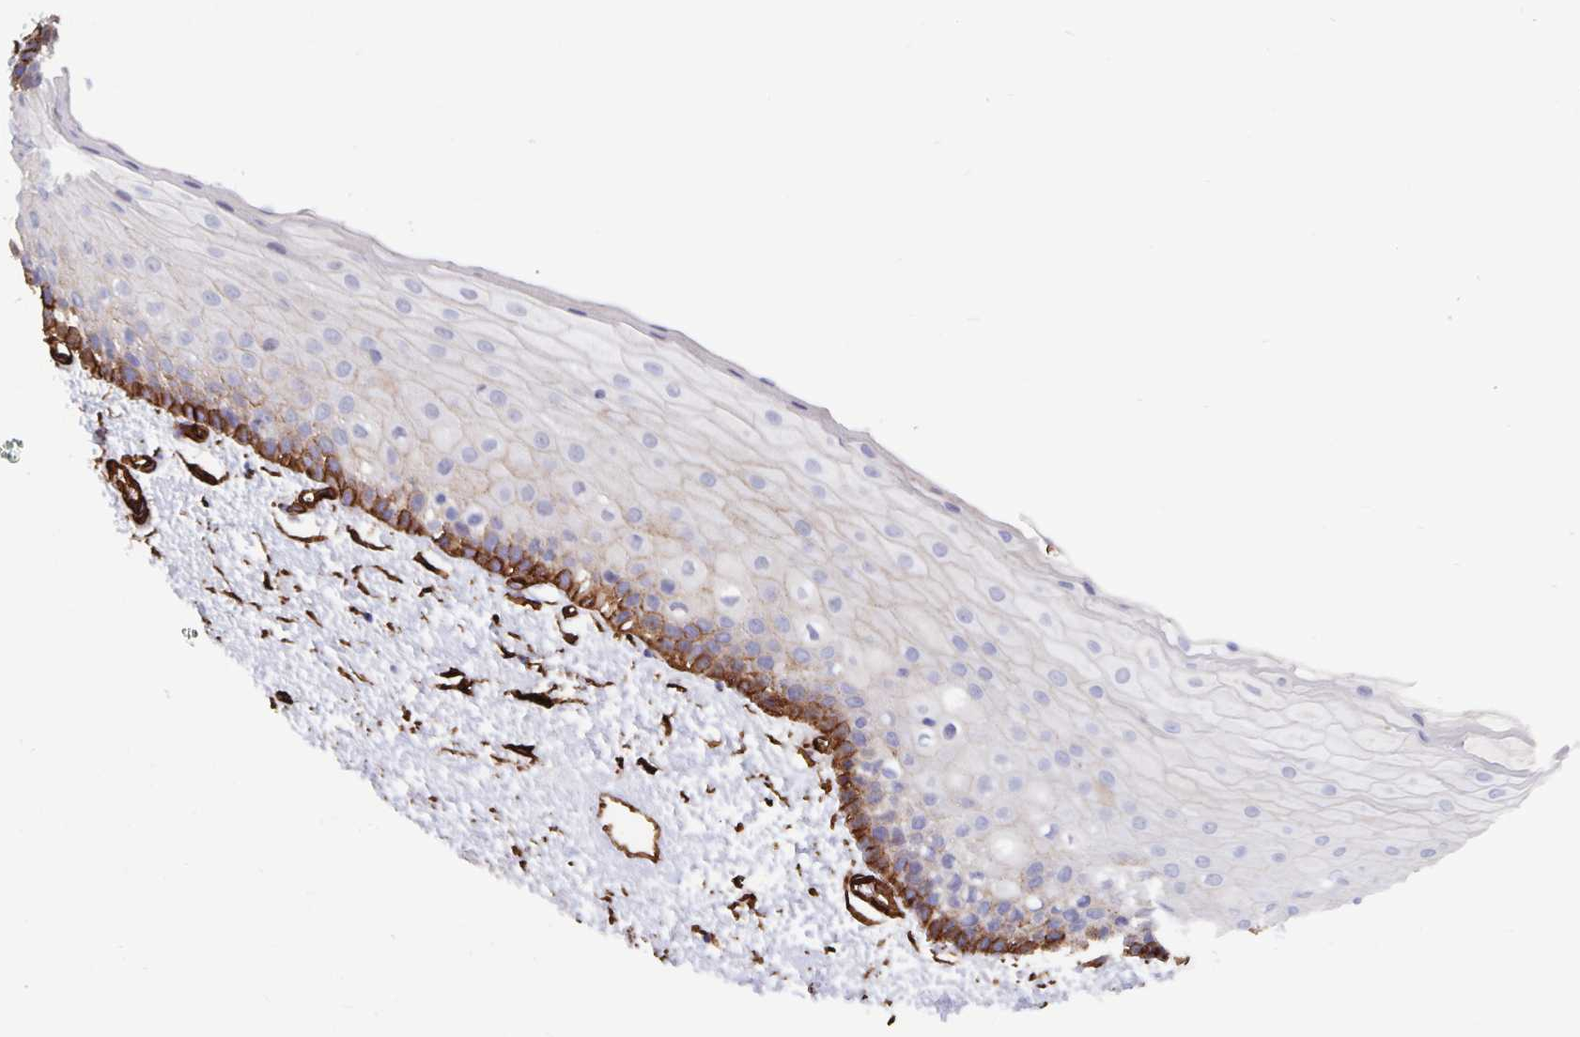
{"staining": {"intensity": "strong", "quantity": "25%-75%", "location": "cytoplasmic/membranous"}, "tissue": "oral mucosa", "cell_type": "Squamous epithelial cells", "image_type": "normal", "snomed": [{"axis": "morphology", "description": "Normal tissue, NOS"}, {"axis": "topography", "description": "Oral tissue"}], "caption": "Protein expression analysis of benign oral mucosa demonstrates strong cytoplasmic/membranous expression in about 25%-75% of squamous epithelial cells.", "gene": "DCHS2", "patient": {"sex": "female", "age": 82}}